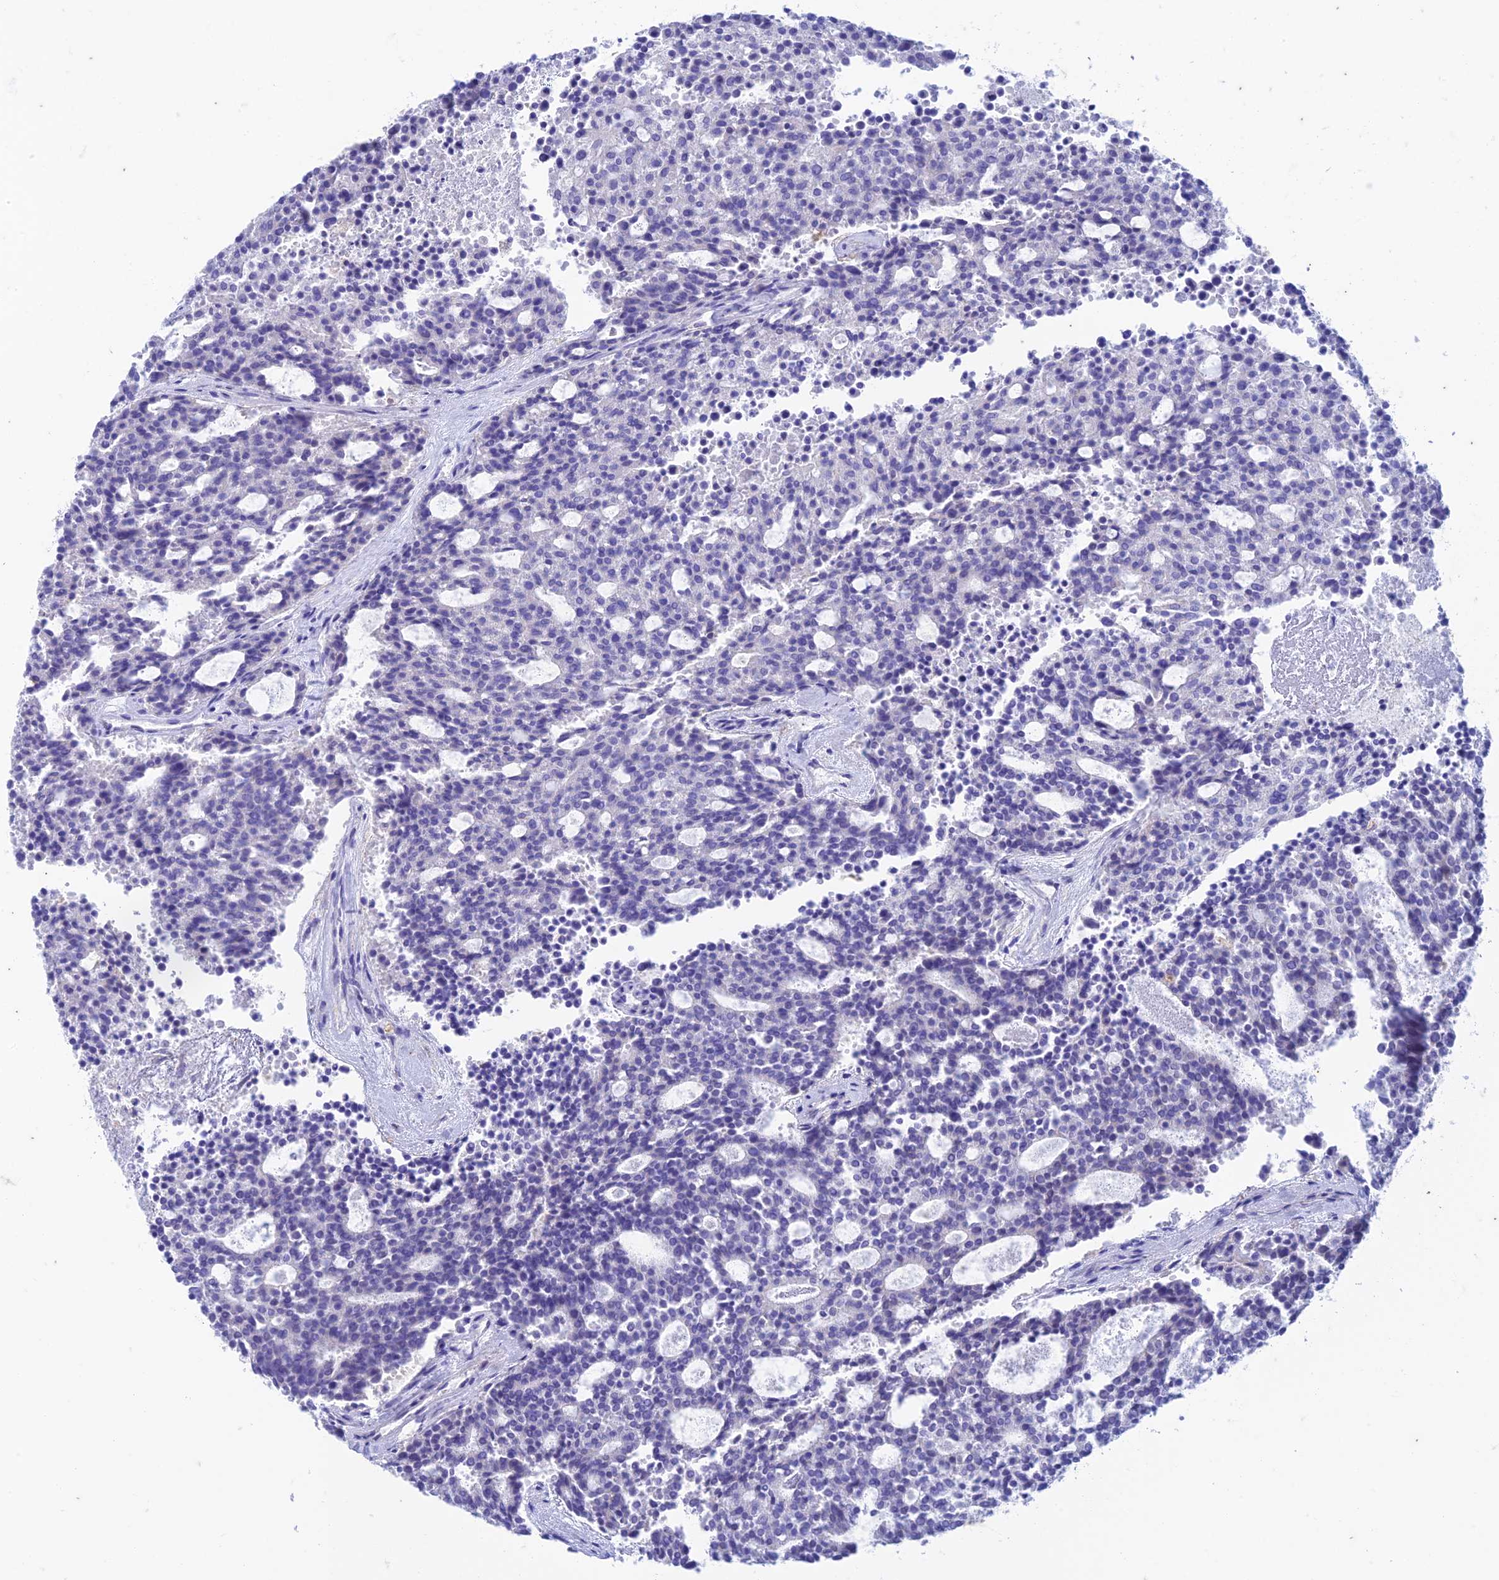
{"staining": {"intensity": "negative", "quantity": "none", "location": "none"}, "tissue": "carcinoid", "cell_type": "Tumor cells", "image_type": "cancer", "snomed": [{"axis": "morphology", "description": "Carcinoid, malignant, NOS"}, {"axis": "topography", "description": "Pancreas"}], "caption": "An IHC micrograph of carcinoid is shown. There is no staining in tumor cells of carcinoid.", "gene": "FGF7", "patient": {"sex": "female", "age": 54}}